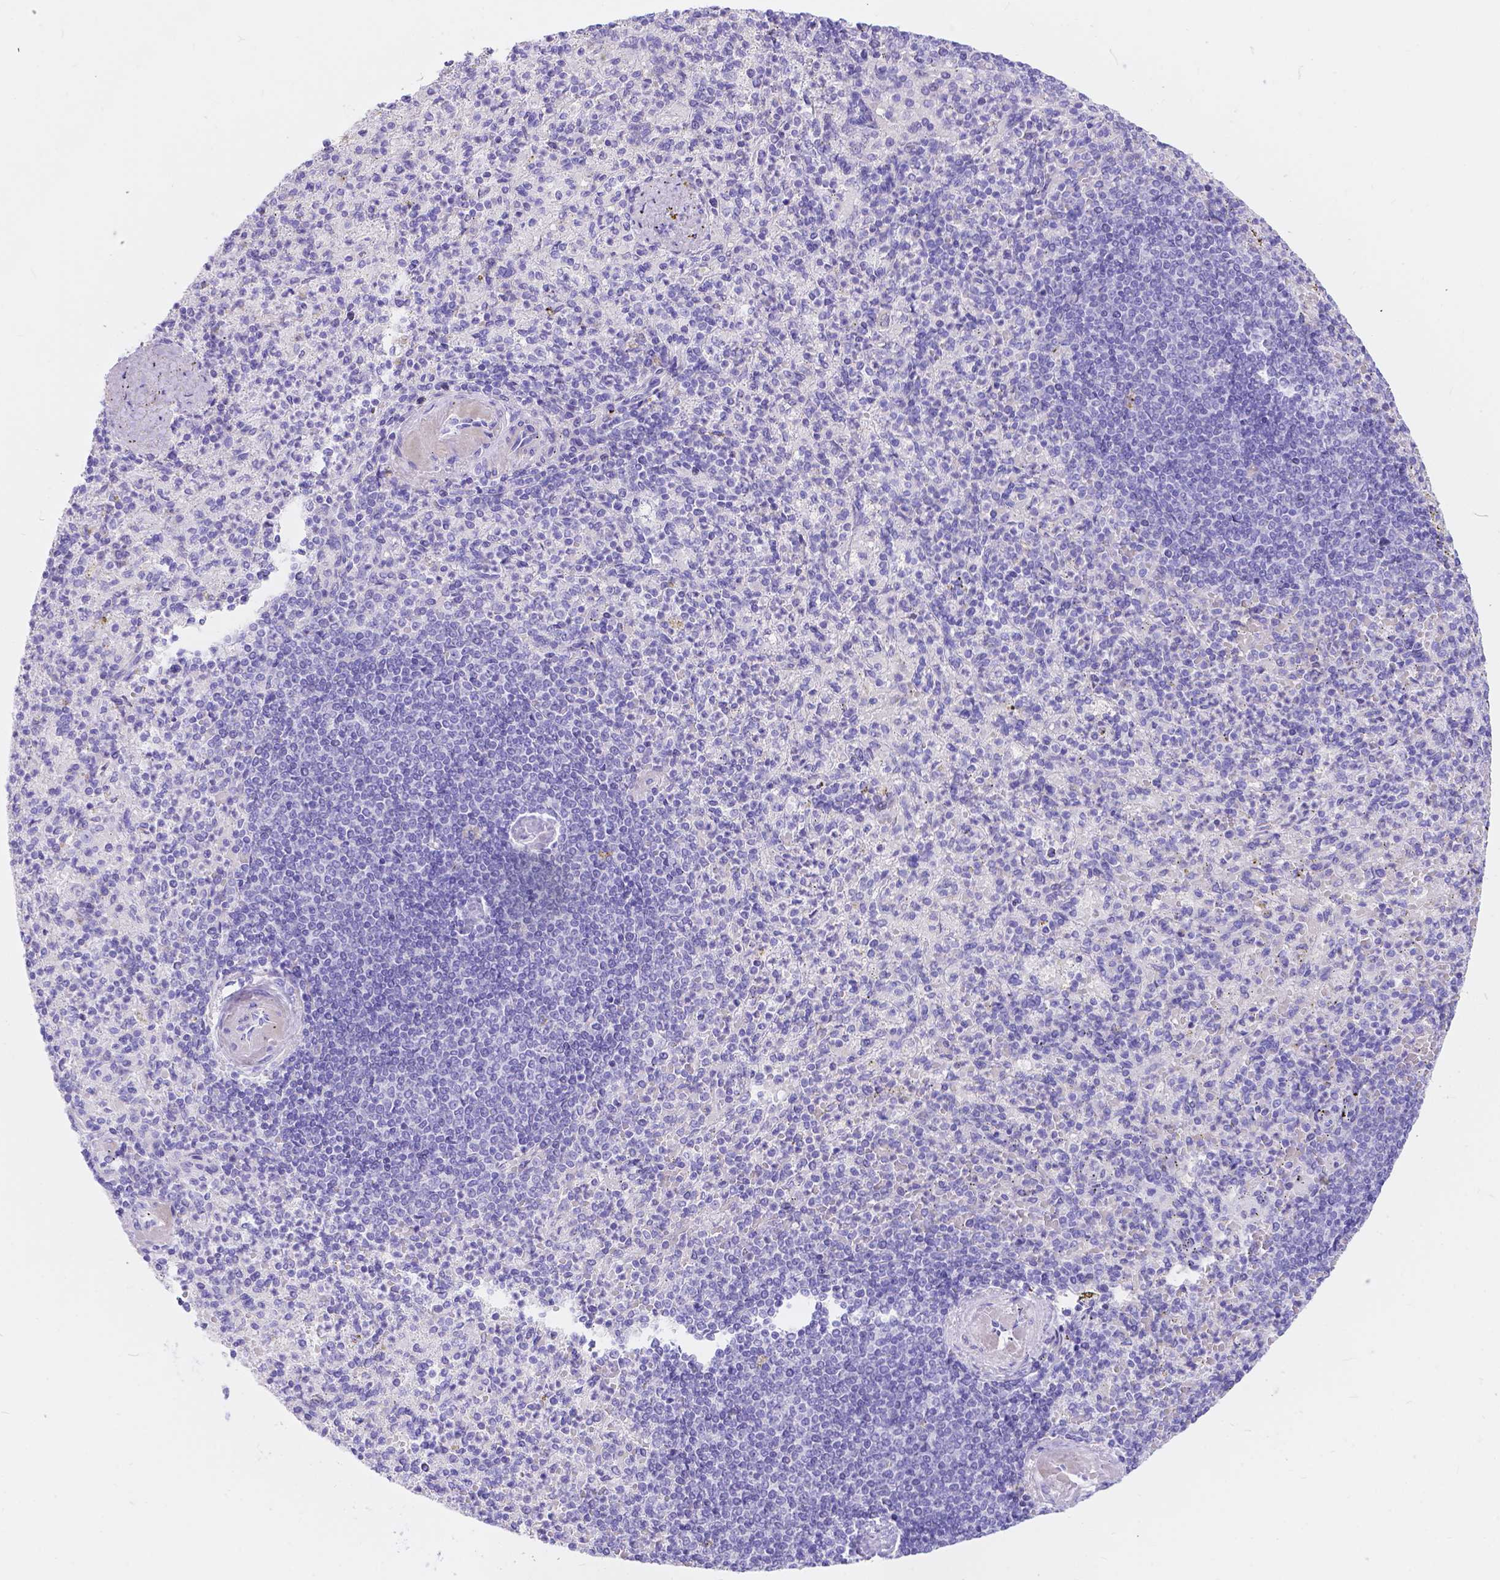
{"staining": {"intensity": "negative", "quantity": "none", "location": "none"}, "tissue": "spleen", "cell_type": "Cells in red pulp", "image_type": "normal", "snomed": [{"axis": "morphology", "description": "Normal tissue, NOS"}, {"axis": "topography", "description": "Spleen"}], "caption": "High magnification brightfield microscopy of unremarkable spleen stained with DAB (3,3'-diaminobenzidine) (brown) and counterstained with hematoxylin (blue): cells in red pulp show no significant positivity. Brightfield microscopy of immunohistochemistry (IHC) stained with DAB (3,3'-diaminobenzidine) (brown) and hematoxylin (blue), captured at high magnification.", "gene": "KLHL10", "patient": {"sex": "female", "age": 74}}